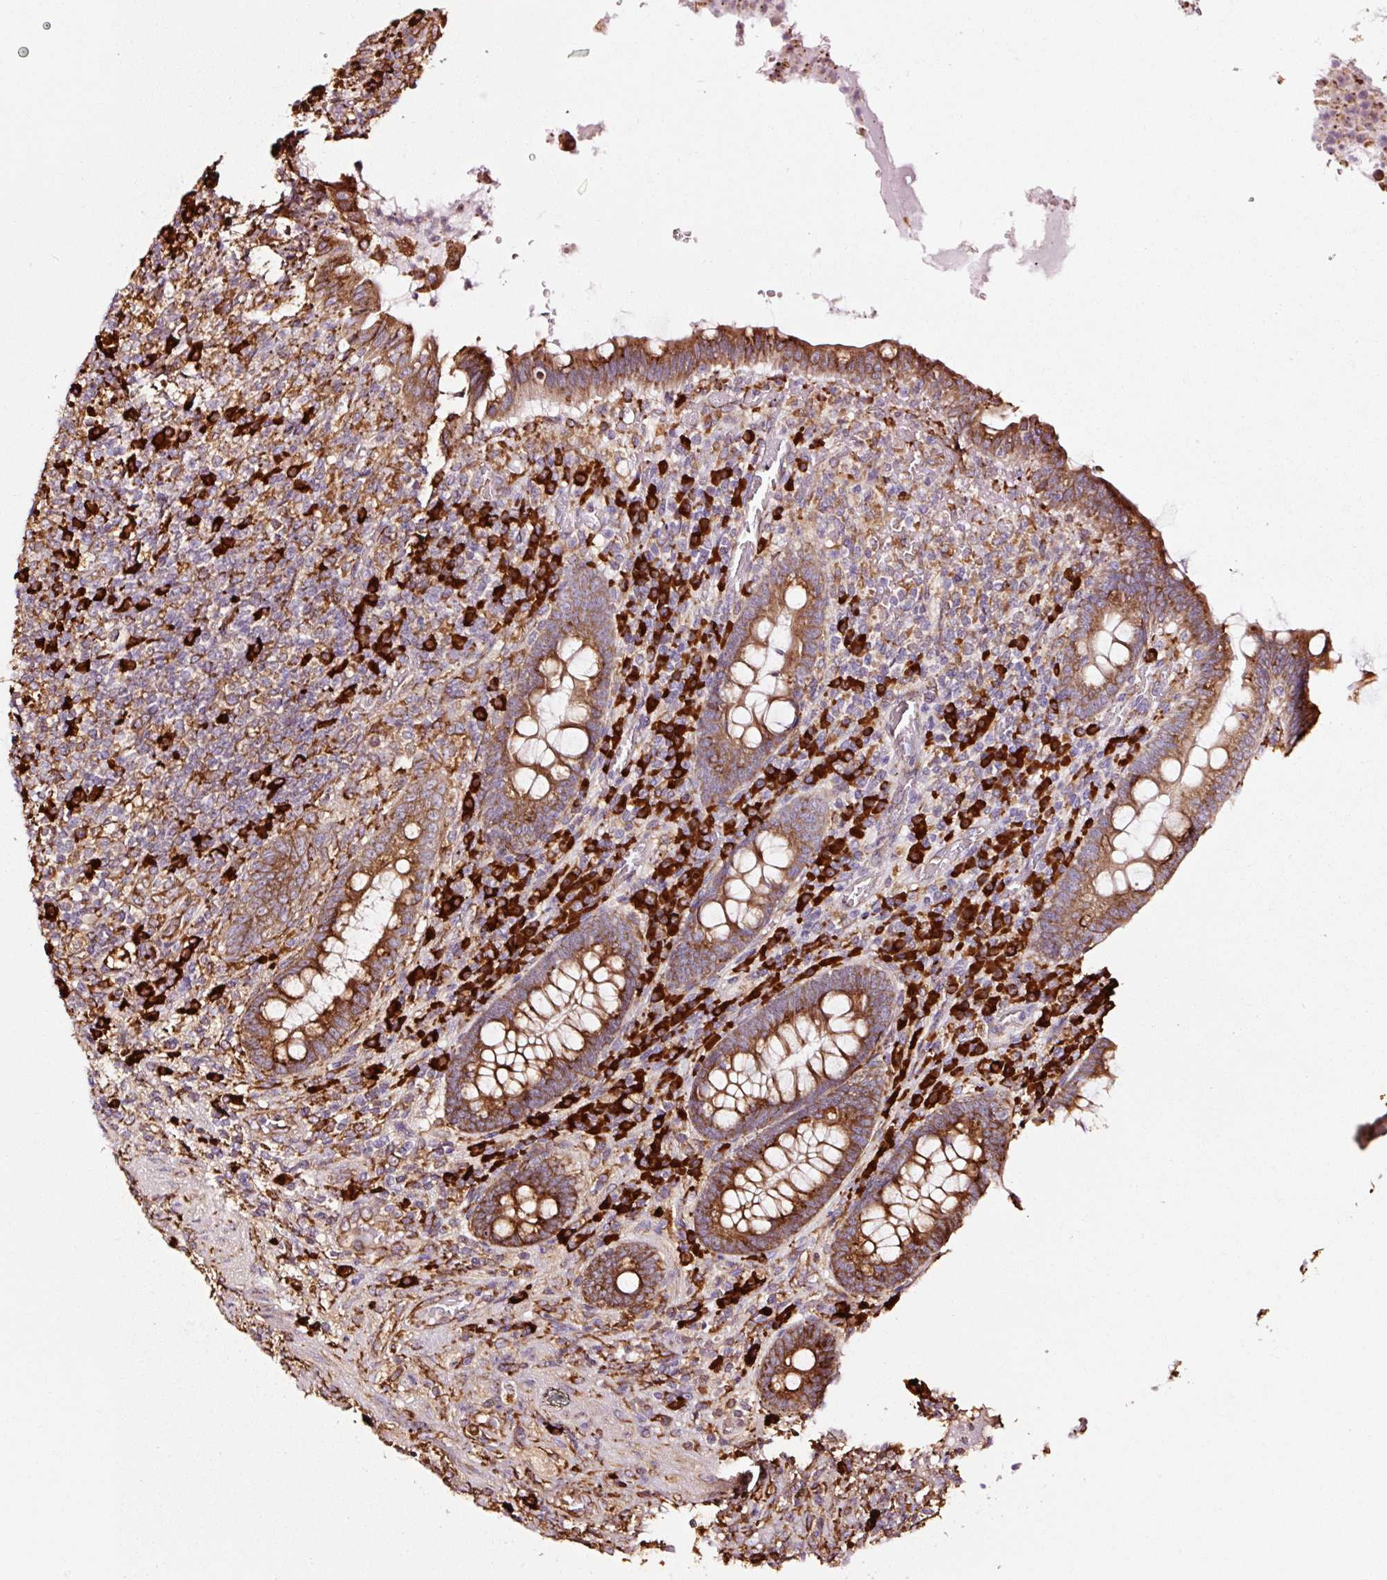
{"staining": {"intensity": "strong", "quantity": ">75%", "location": "cytoplasmic/membranous"}, "tissue": "appendix", "cell_type": "Glandular cells", "image_type": "normal", "snomed": [{"axis": "morphology", "description": "Normal tissue, NOS"}, {"axis": "topography", "description": "Appendix"}], "caption": "IHC of unremarkable human appendix shows high levels of strong cytoplasmic/membranous positivity in about >75% of glandular cells. IHC stains the protein of interest in brown and the nuclei are stained blue.", "gene": "ENSG00000256500", "patient": {"sex": "female", "age": 43}}